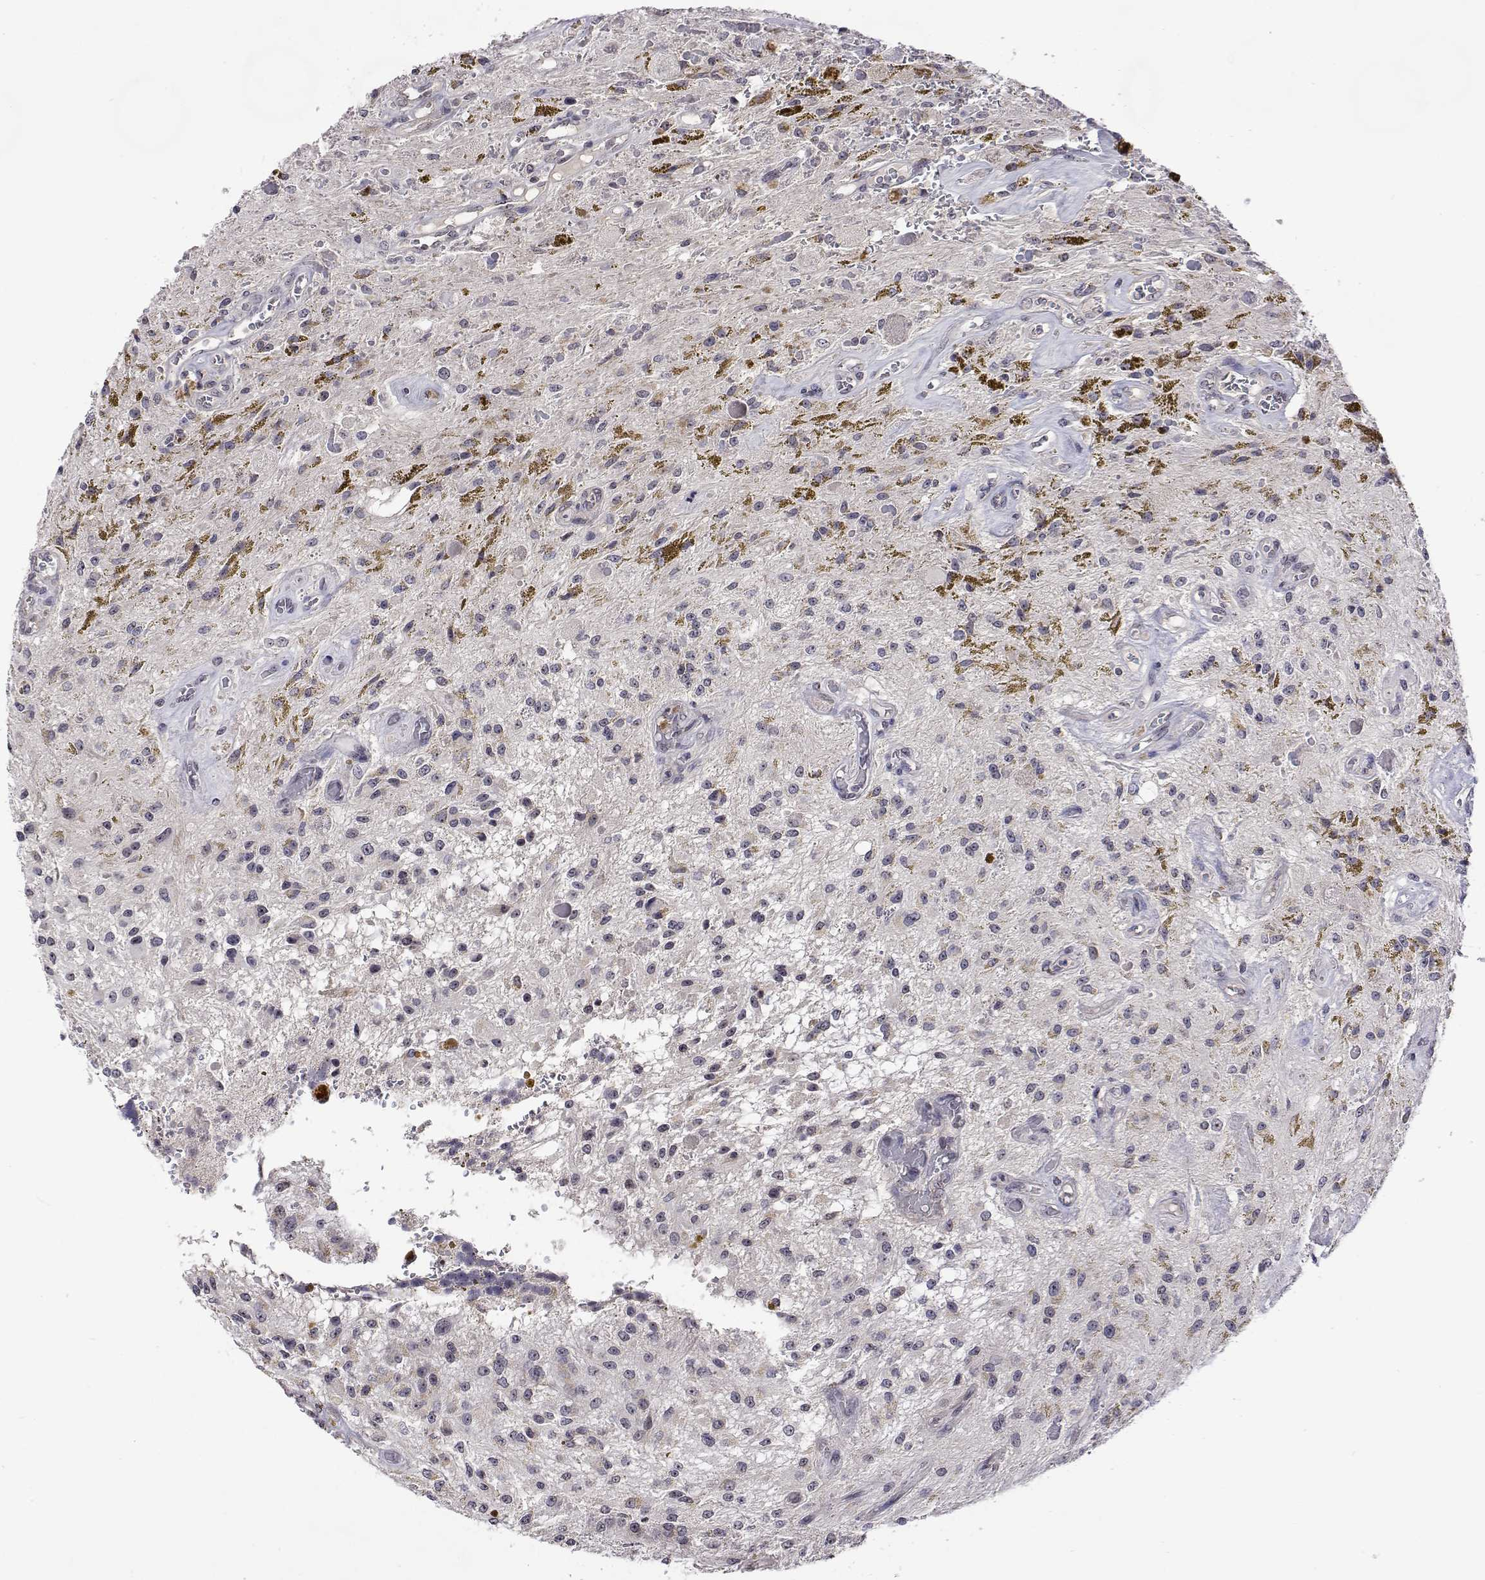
{"staining": {"intensity": "negative", "quantity": "none", "location": "none"}, "tissue": "glioma", "cell_type": "Tumor cells", "image_type": "cancer", "snomed": [{"axis": "morphology", "description": "Glioma, malignant, Low grade"}, {"axis": "topography", "description": "Cerebellum"}], "caption": "Tumor cells show no significant expression in glioma.", "gene": "NHP2", "patient": {"sex": "female", "age": 14}}